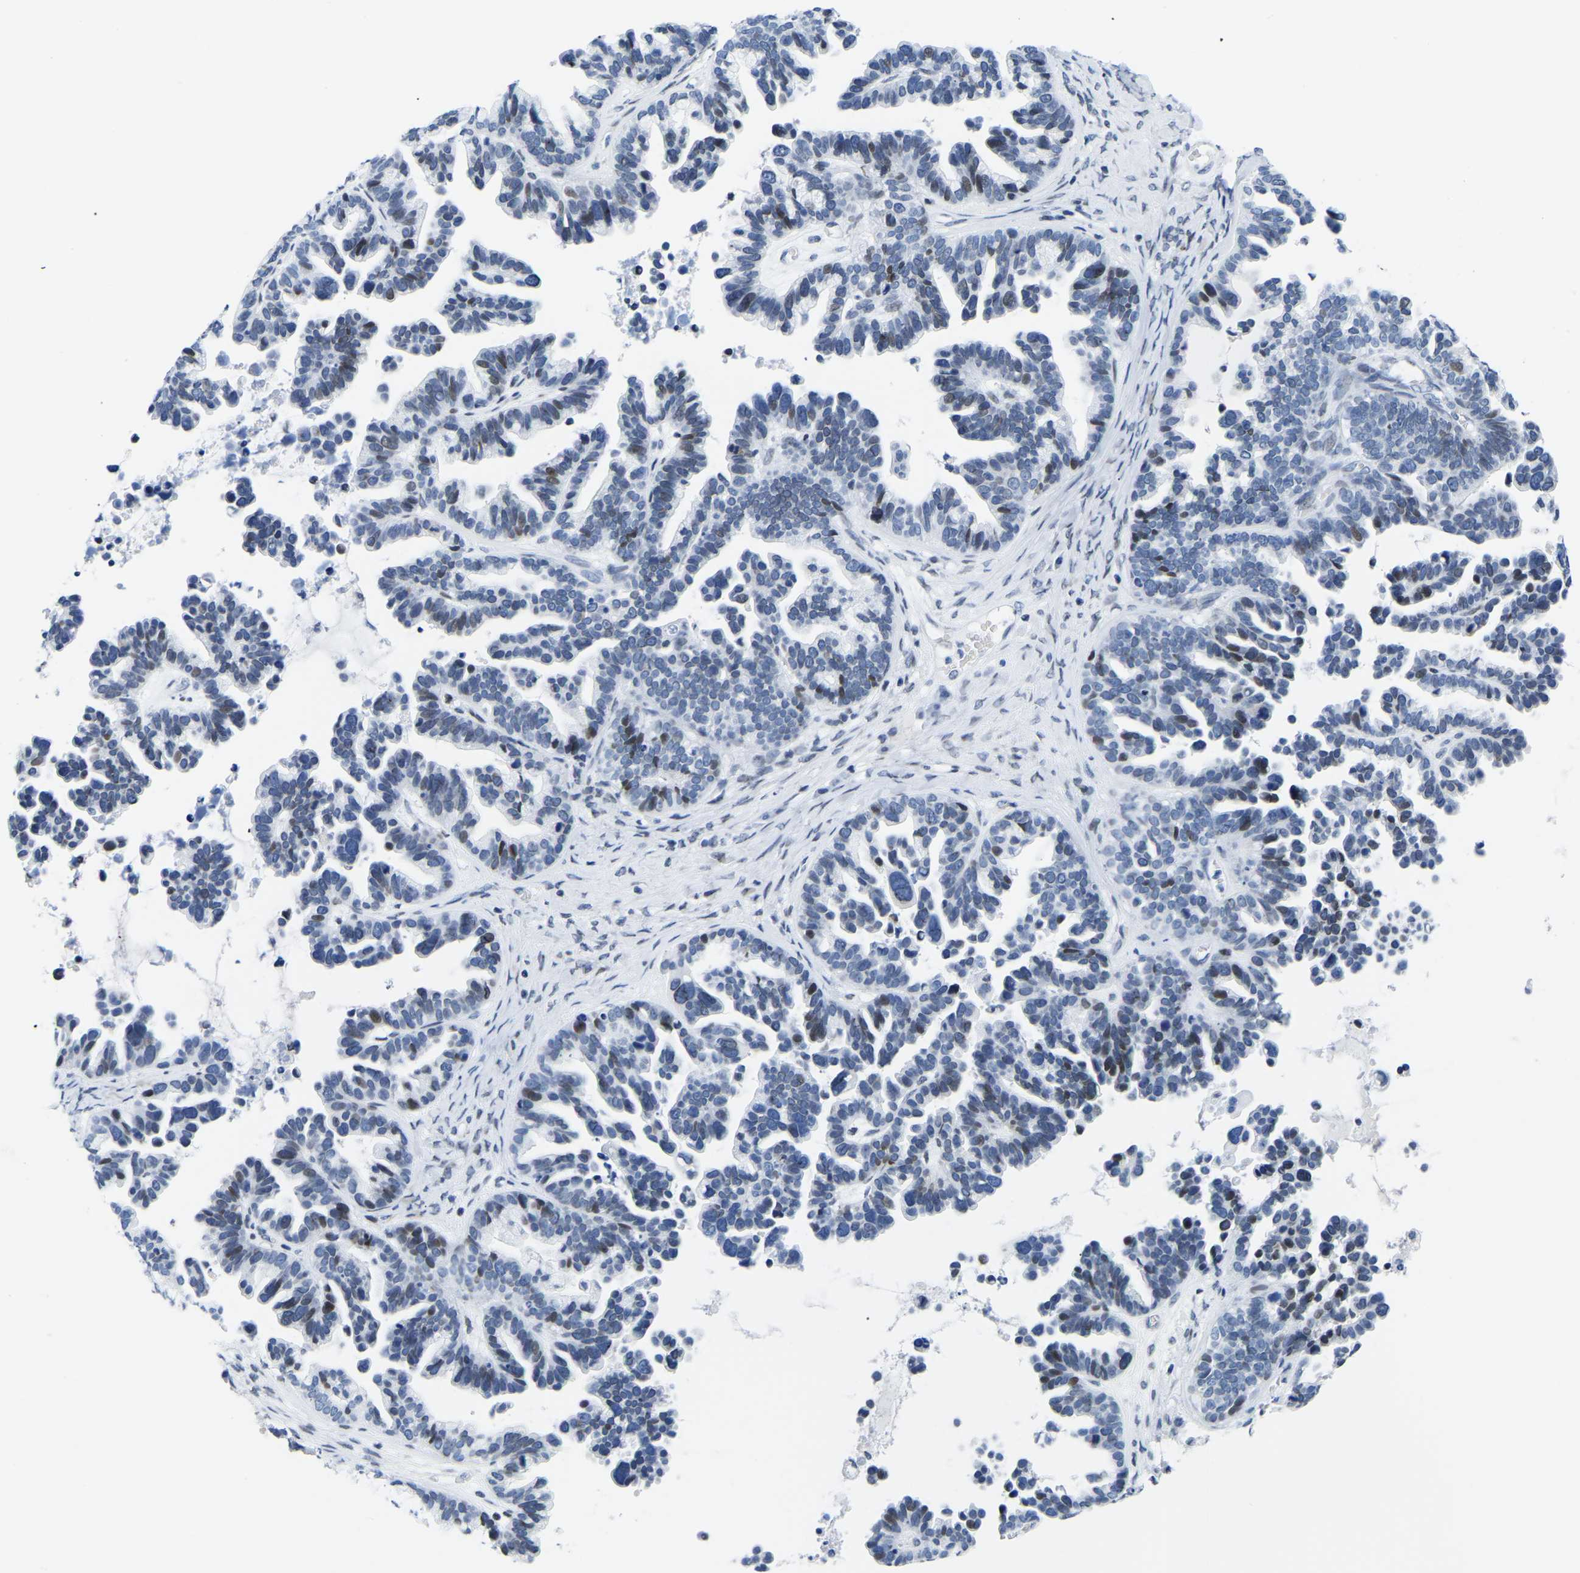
{"staining": {"intensity": "weak", "quantity": "<25%", "location": "nuclear"}, "tissue": "ovarian cancer", "cell_type": "Tumor cells", "image_type": "cancer", "snomed": [{"axis": "morphology", "description": "Cystadenocarcinoma, serous, NOS"}, {"axis": "topography", "description": "Ovary"}], "caption": "Serous cystadenocarcinoma (ovarian) stained for a protein using immunohistochemistry (IHC) shows no positivity tumor cells.", "gene": "UPK3A", "patient": {"sex": "female", "age": 56}}